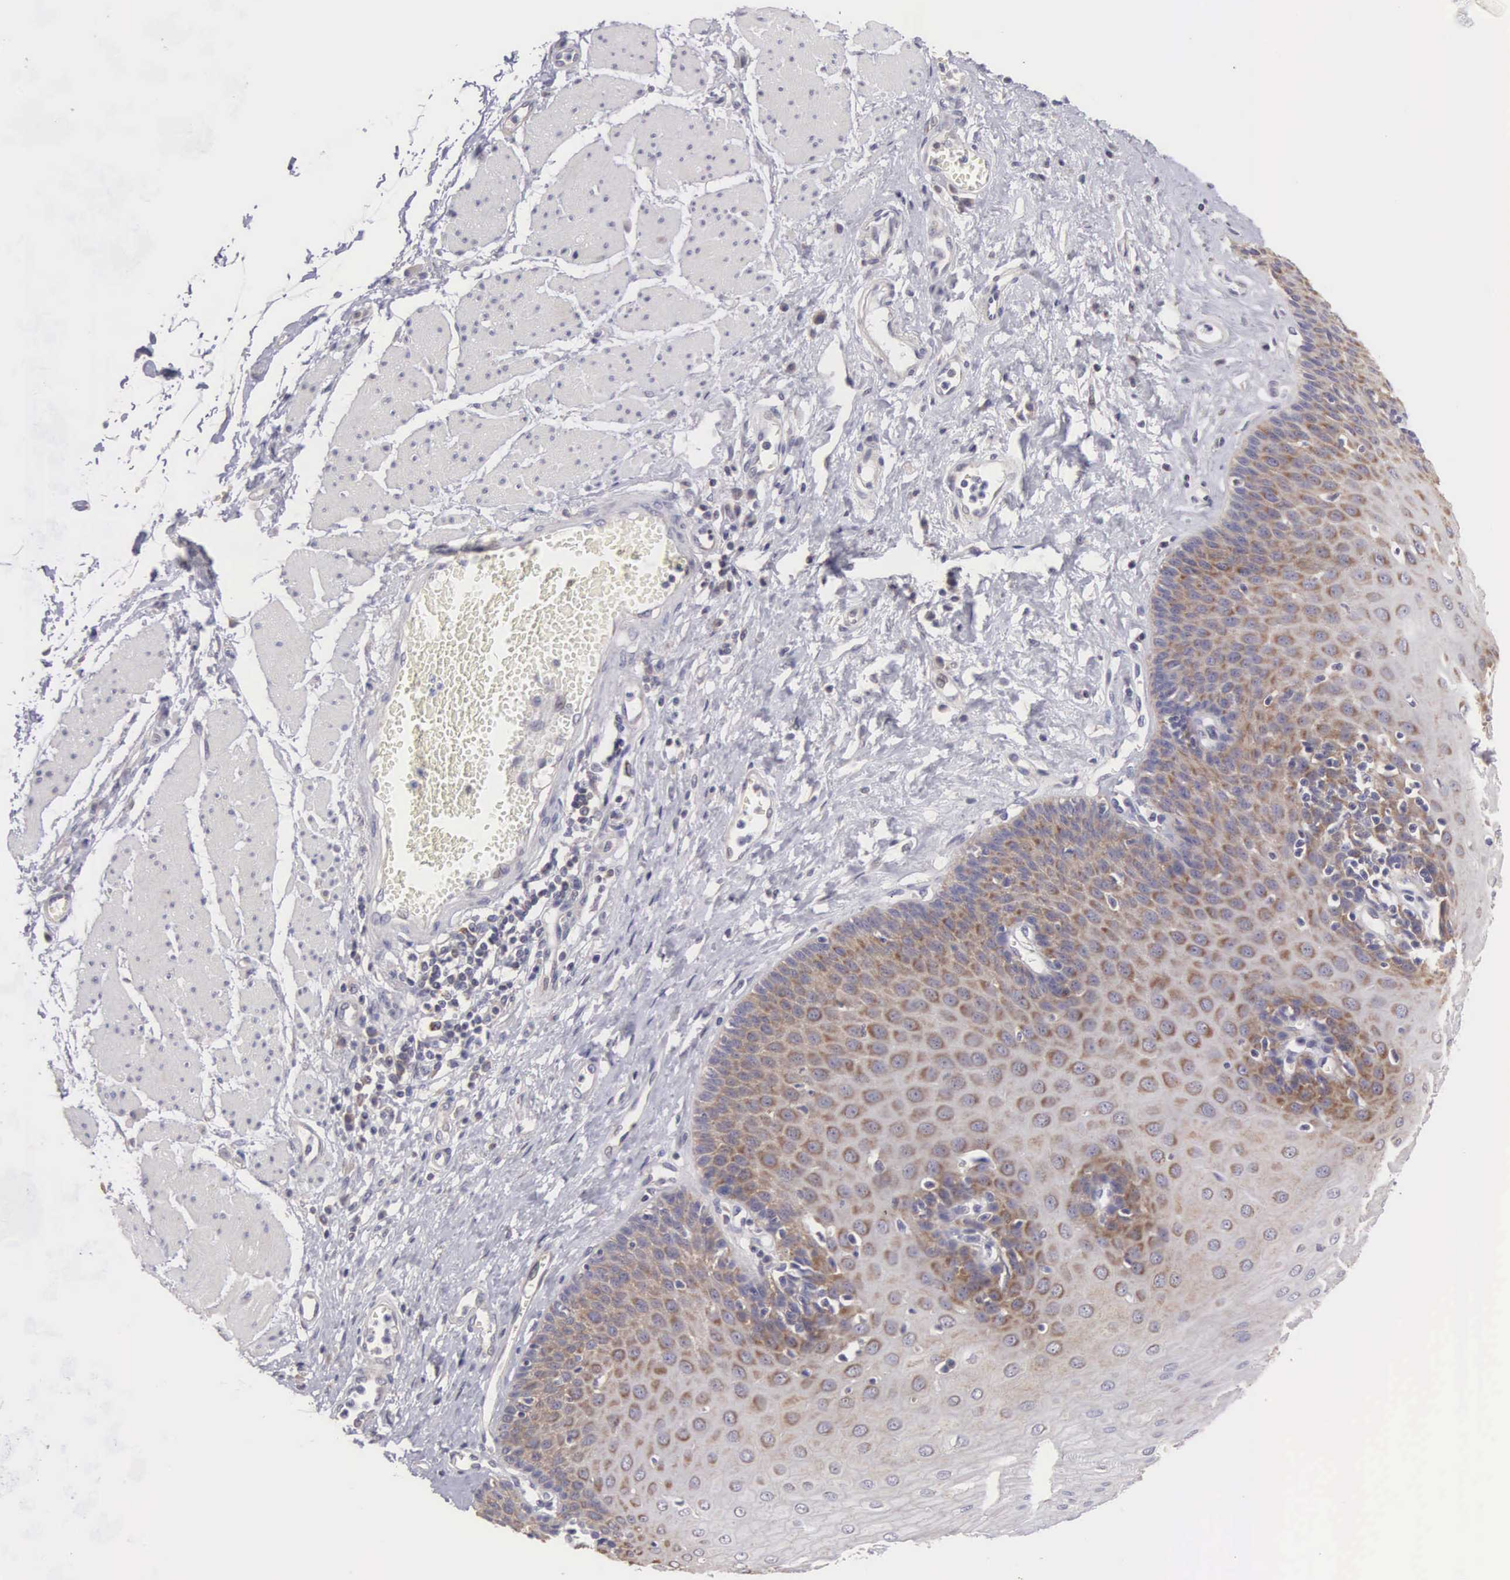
{"staining": {"intensity": "moderate", "quantity": "25%-75%", "location": "cytoplasmic/membranous"}, "tissue": "esophagus", "cell_type": "Squamous epithelial cells", "image_type": "normal", "snomed": [{"axis": "morphology", "description": "Normal tissue, NOS"}, {"axis": "topography", "description": "Esophagus"}], "caption": "A medium amount of moderate cytoplasmic/membranous positivity is present in approximately 25%-75% of squamous epithelial cells in unremarkable esophagus.", "gene": "TXLNG", "patient": {"sex": "male", "age": 65}}